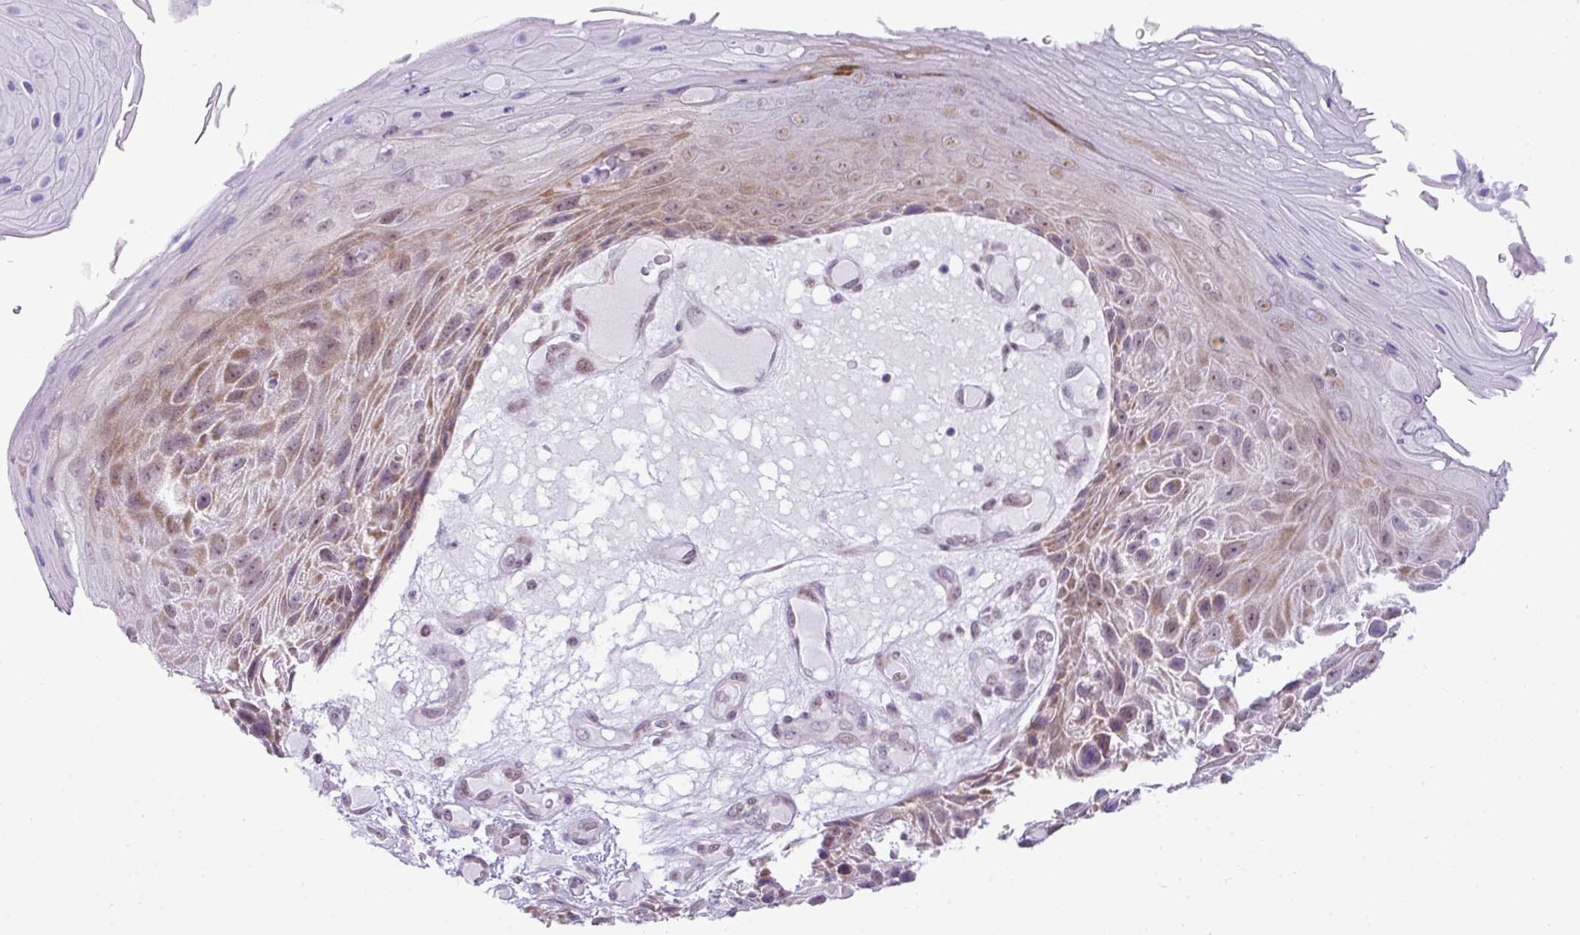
{"staining": {"intensity": "weak", "quantity": ">75%", "location": "cytoplasmic/membranous"}, "tissue": "skin cancer", "cell_type": "Tumor cells", "image_type": "cancer", "snomed": [{"axis": "morphology", "description": "Squamous cell carcinoma, NOS"}, {"axis": "topography", "description": "Skin"}], "caption": "Immunohistochemical staining of human skin cancer exhibits low levels of weak cytoplasmic/membranous staining in about >75% of tumor cells. The protein of interest is shown in brown color, while the nuclei are stained blue.", "gene": "ELOA2", "patient": {"sex": "female", "age": 88}}